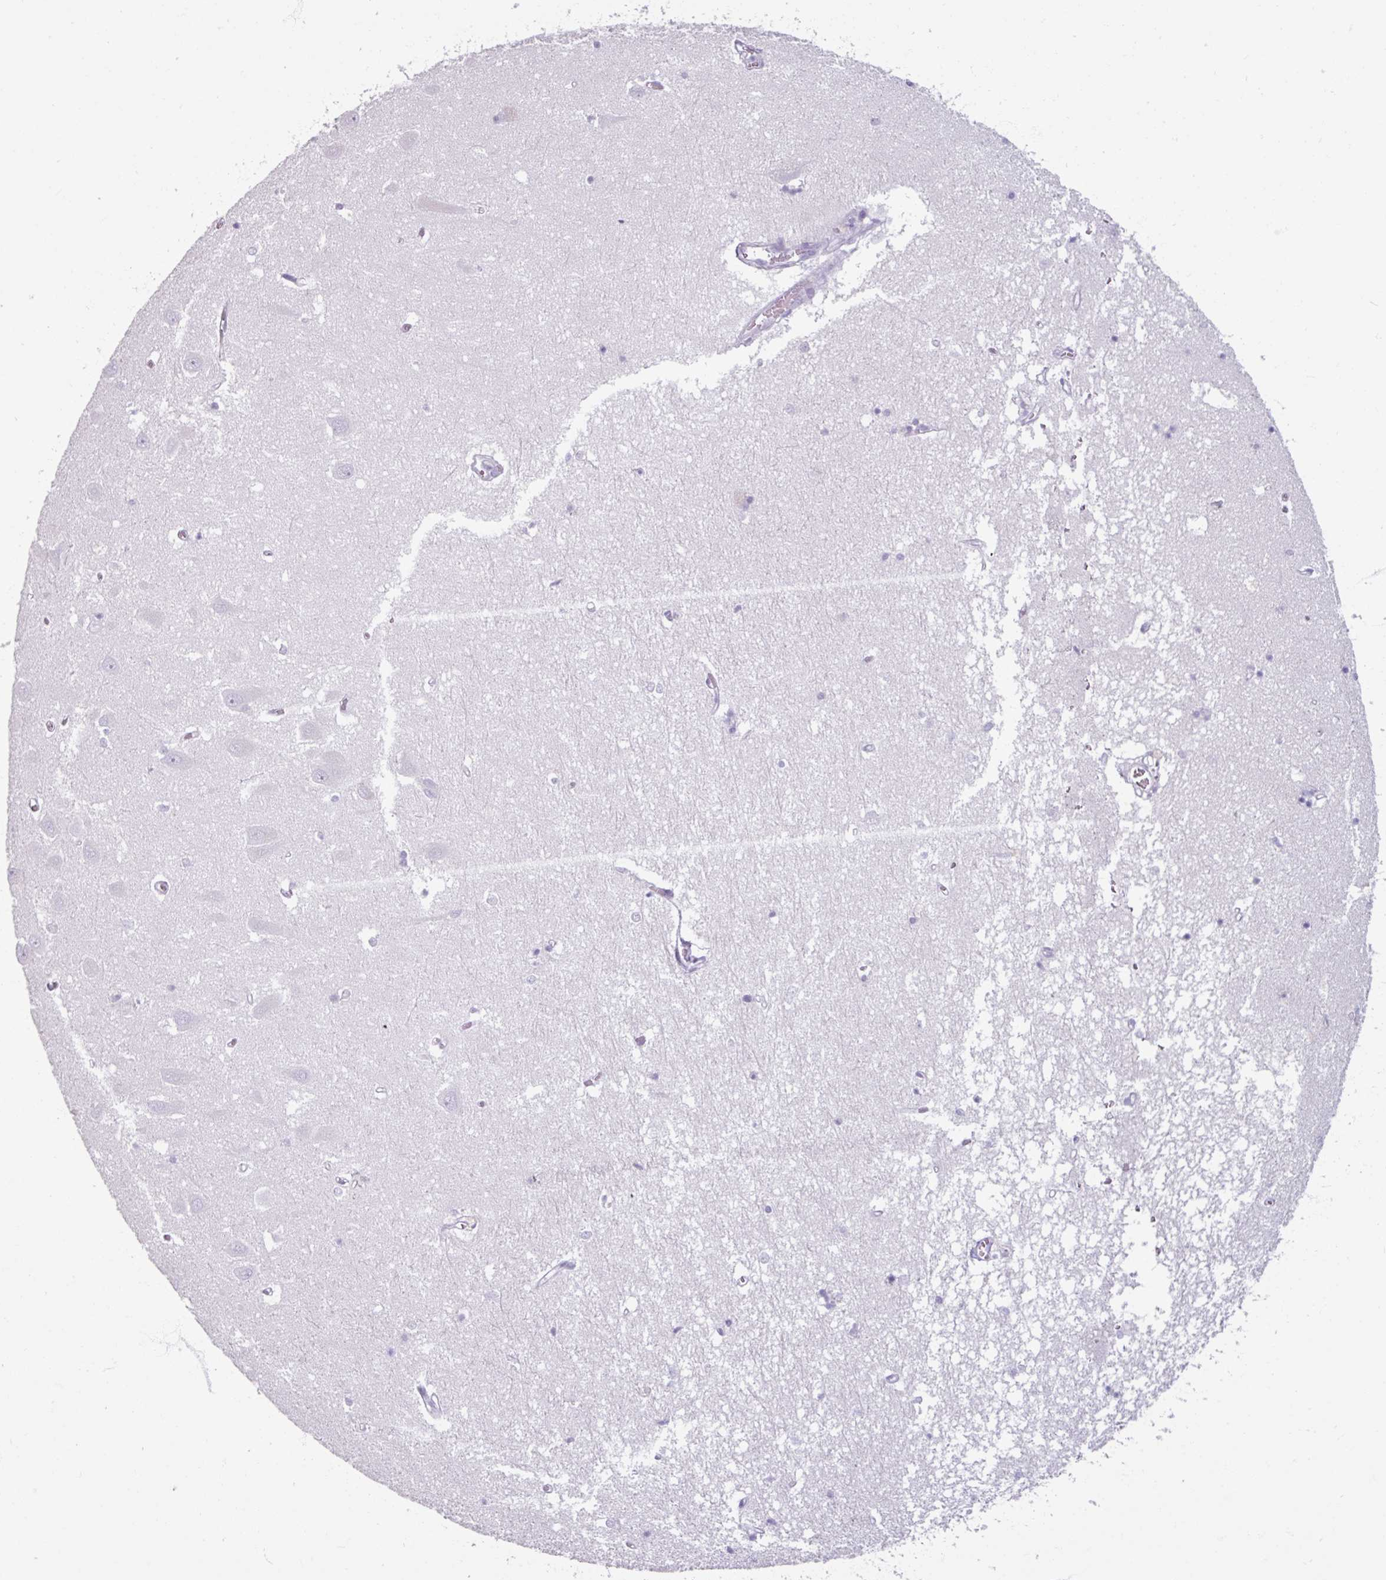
{"staining": {"intensity": "negative", "quantity": "none", "location": "none"}, "tissue": "hippocampus", "cell_type": "Glial cells", "image_type": "normal", "snomed": [{"axis": "morphology", "description": "Normal tissue, NOS"}, {"axis": "topography", "description": "Hippocampus"}], "caption": "The image shows no significant expression in glial cells of hippocampus.", "gene": "ARG1", "patient": {"sex": "male", "age": 70}}